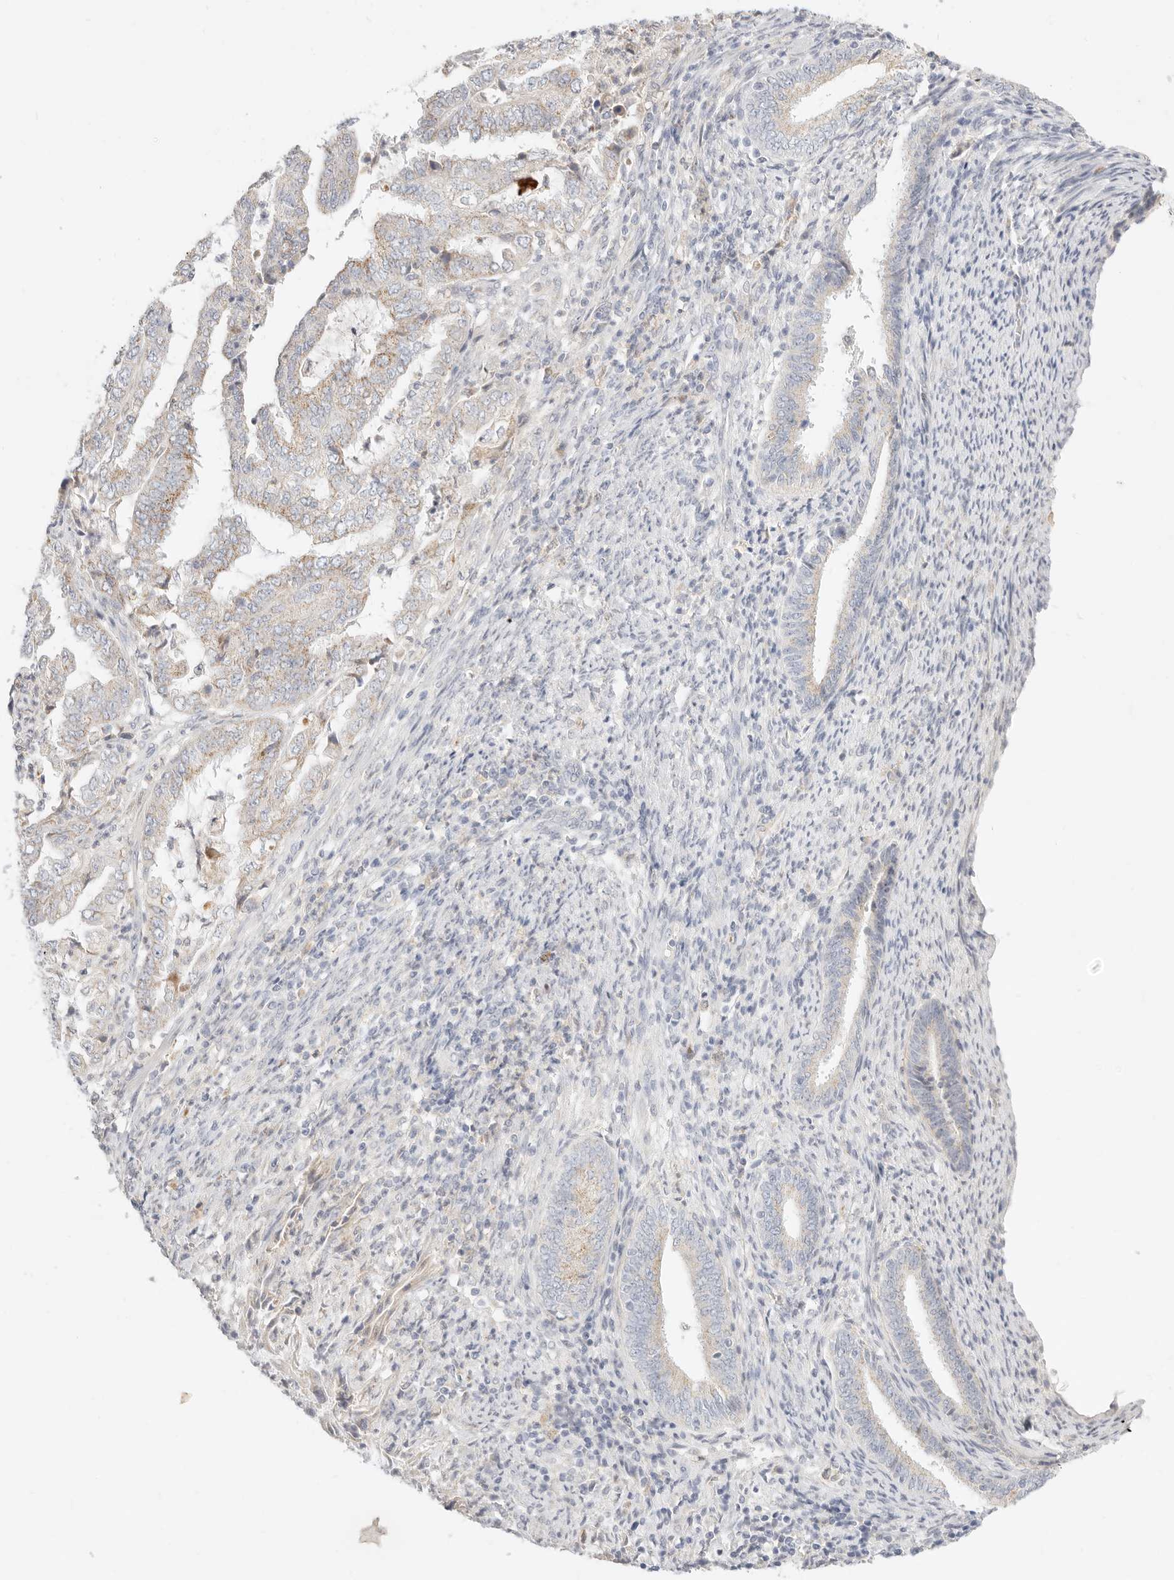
{"staining": {"intensity": "weak", "quantity": "<25%", "location": "cytoplasmic/membranous"}, "tissue": "endometrial cancer", "cell_type": "Tumor cells", "image_type": "cancer", "snomed": [{"axis": "morphology", "description": "Adenocarcinoma, NOS"}, {"axis": "topography", "description": "Endometrium"}], "caption": "Immunohistochemistry (IHC) micrograph of human endometrial cancer (adenocarcinoma) stained for a protein (brown), which displays no positivity in tumor cells.", "gene": "ACOX1", "patient": {"sex": "female", "age": 51}}